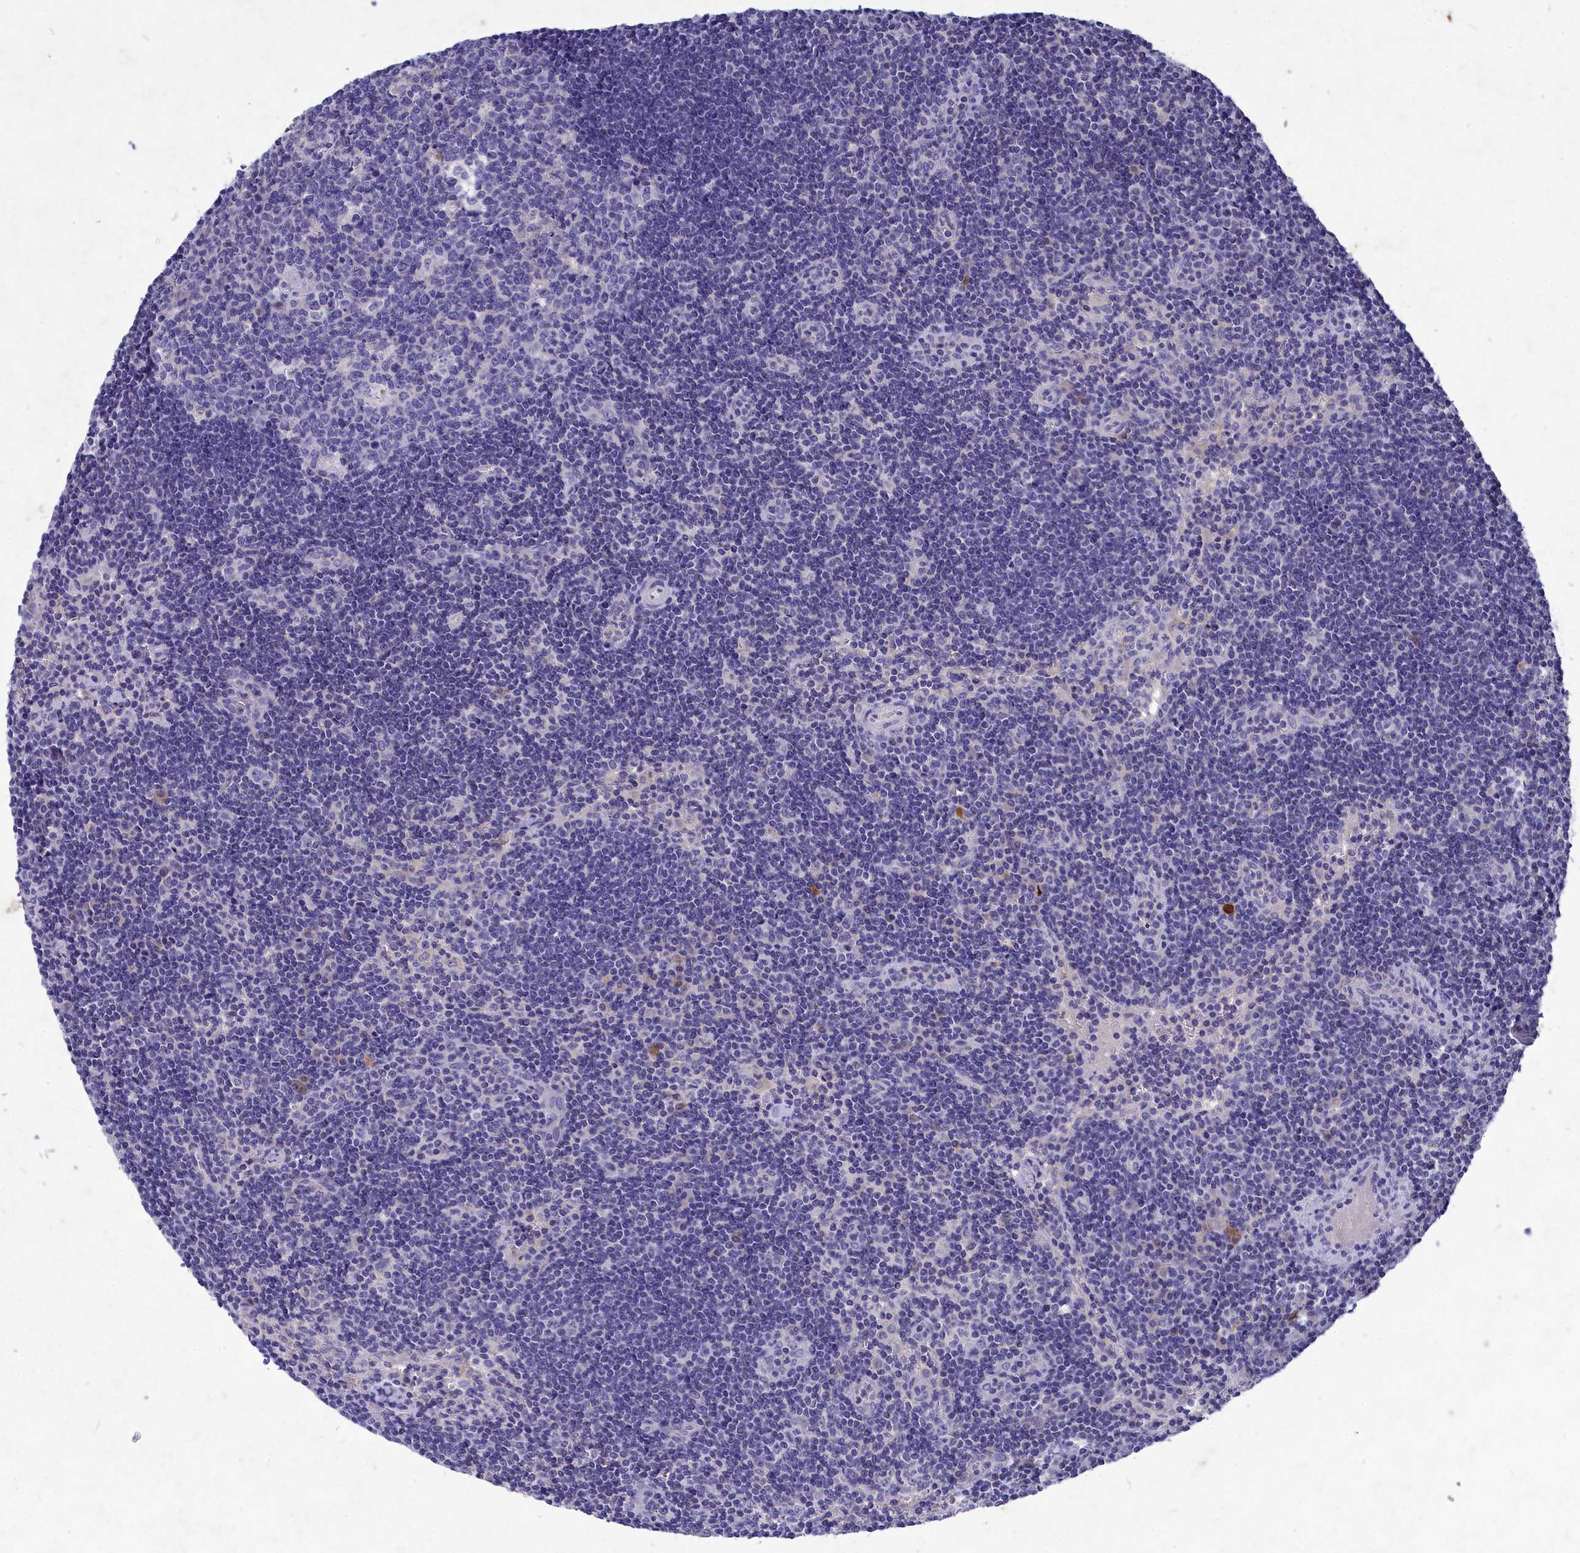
{"staining": {"intensity": "negative", "quantity": "none", "location": "none"}, "tissue": "lymph node", "cell_type": "Germinal center cells", "image_type": "normal", "snomed": [{"axis": "morphology", "description": "Normal tissue, NOS"}, {"axis": "topography", "description": "Lymph node"}], "caption": "Immunohistochemical staining of benign human lymph node reveals no significant expression in germinal center cells. (DAB immunohistochemistry, high magnification).", "gene": "DEFB119", "patient": {"sex": "female", "age": 32}}